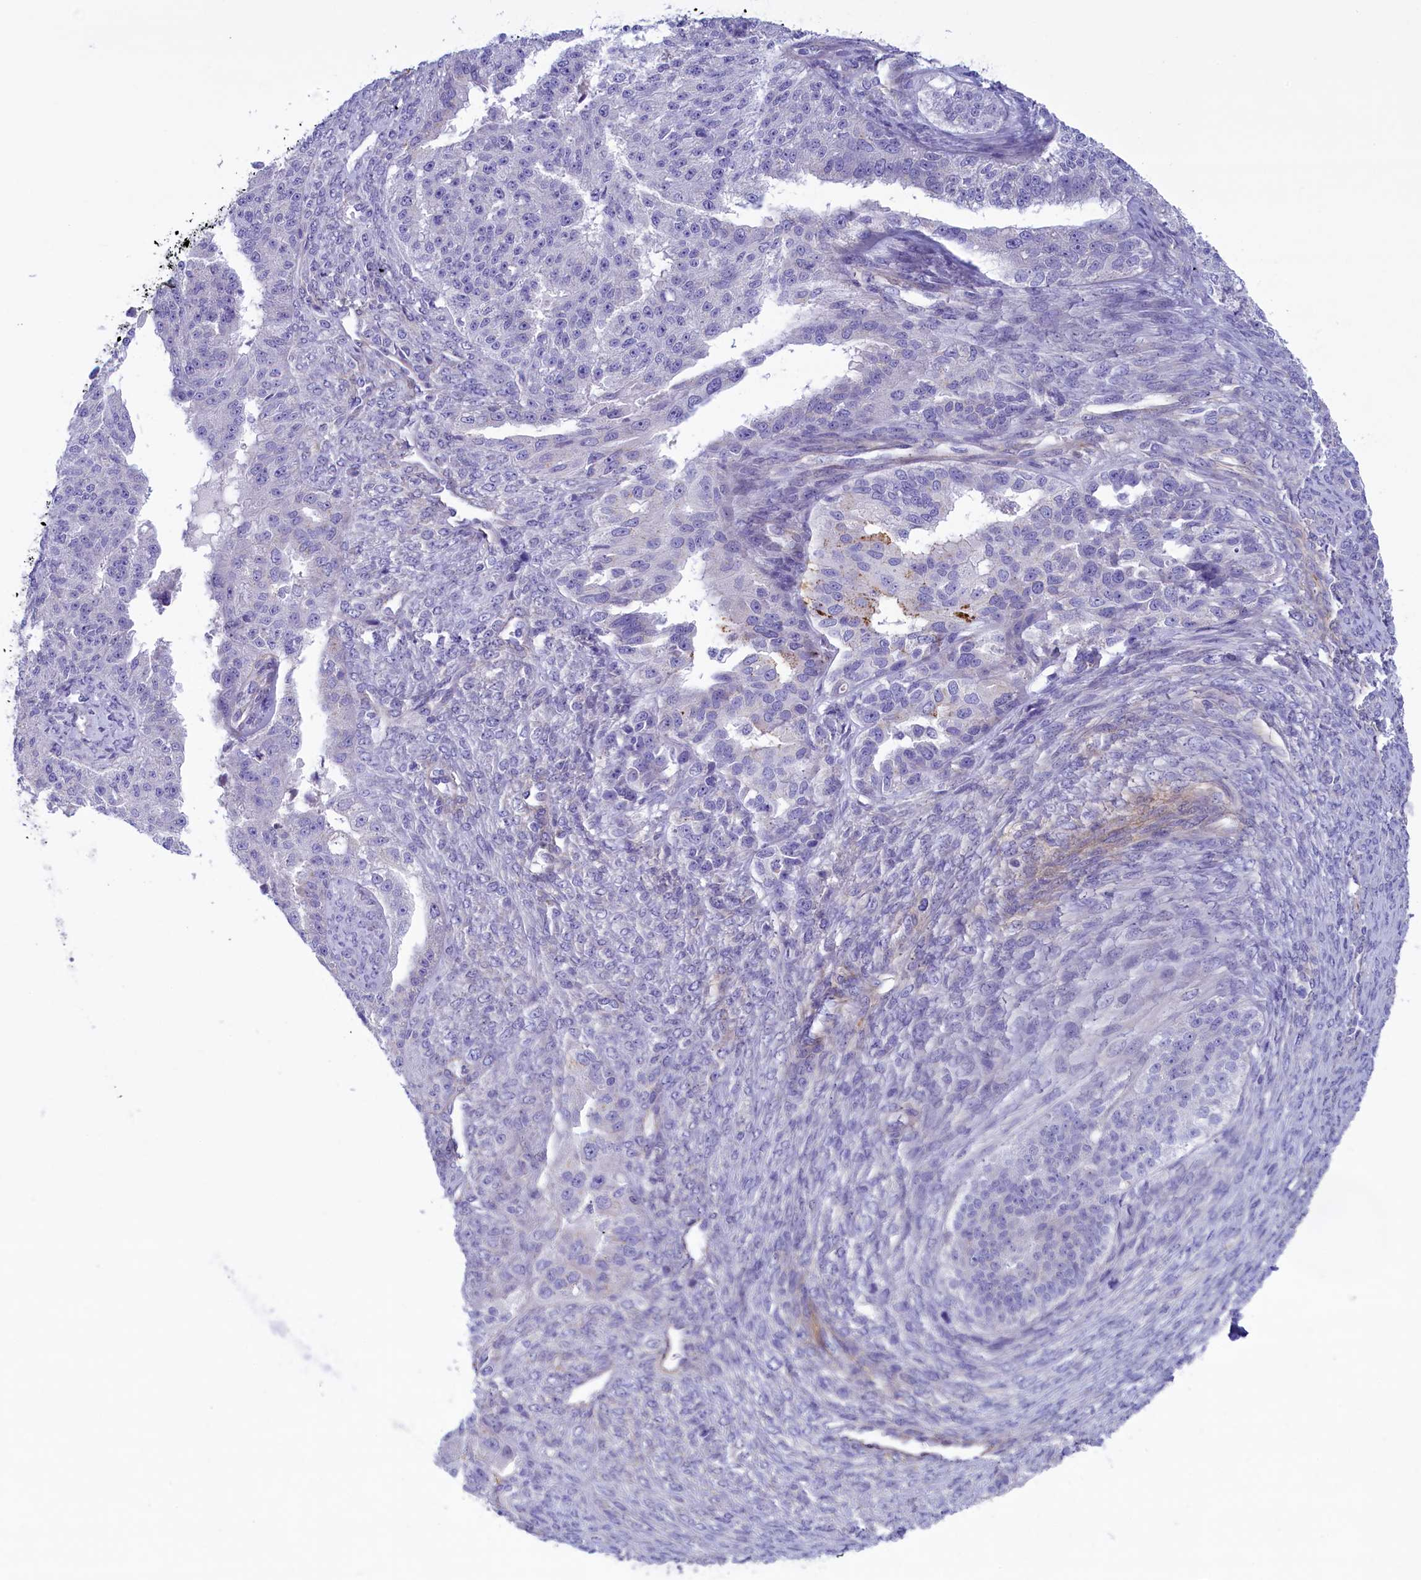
{"staining": {"intensity": "negative", "quantity": "none", "location": "none"}, "tissue": "ovarian cancer", "cell_type": "Tumor cells", "image_type": "cancer", "snomed": [{"axis": "morphology", "description": "Cystadenocarcinoma, serous, NOS"}, {"axis": "topography", "description": "Ovary"}], "caption": "DAB immunohistochemical staining of ovarian cancer shows no significant expression in tumor cells.", "gene": "LOXL1", "patient": {"sex": "female", "age": 58}}